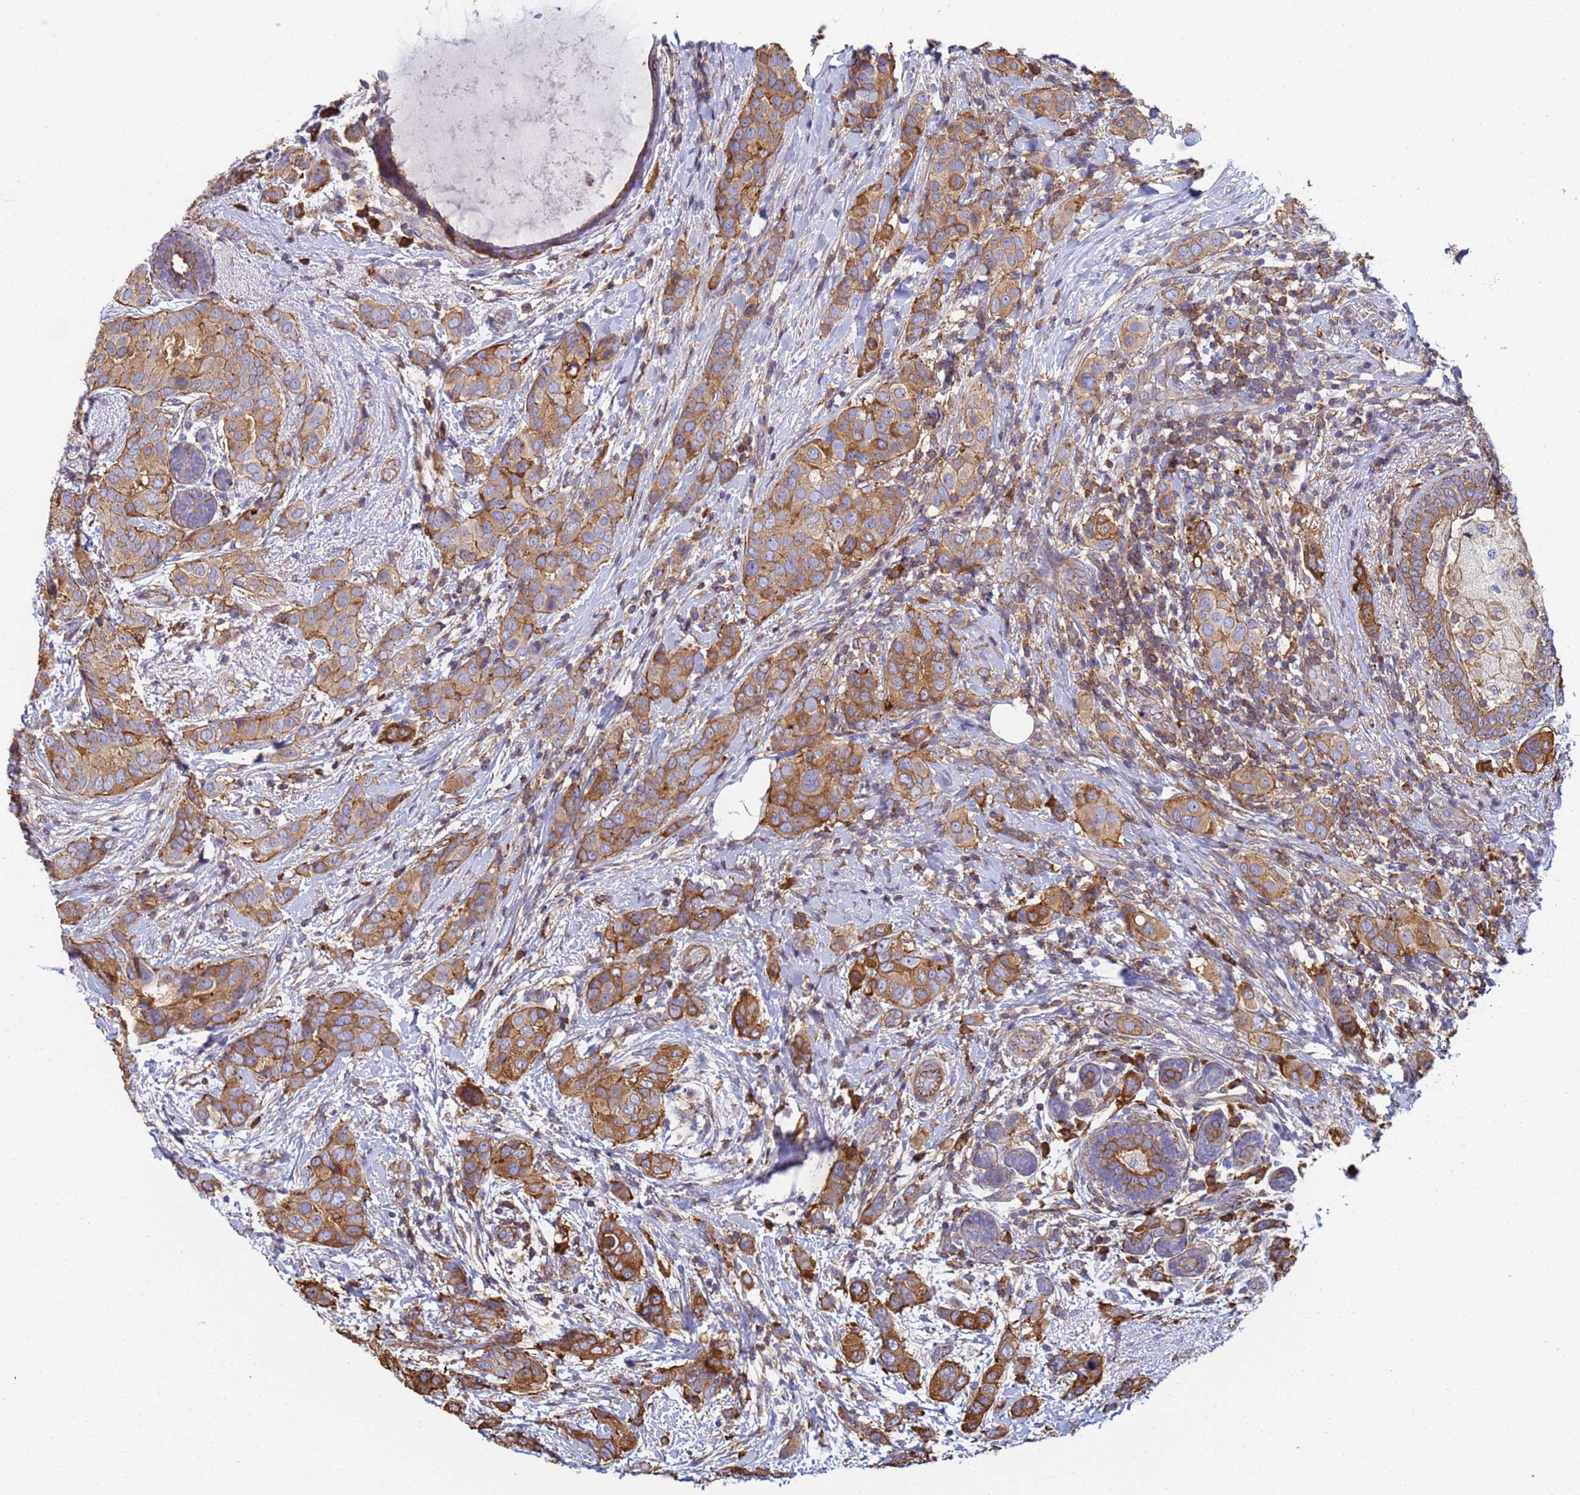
{"staining": {"intensity": "strong", "quantity": ">75%", "location": "cytoplasmic/membranous"}, "tissue": "breast cancer", "cell_type": "Tumor cells", "image_type": "cancer", "snomed": [{"axis": "morphology", "description": "Lobular carcinoma"}, {"axis": "topography", "description": "Breast"}], "caption": "Human breast cancer stained with a brown dye shows strong cytoplasmic/membranous positive expression in approximately >75% of tumor cells.", "gene": "ZNG1B", "patient": {"sex": "female", "age": 51}}